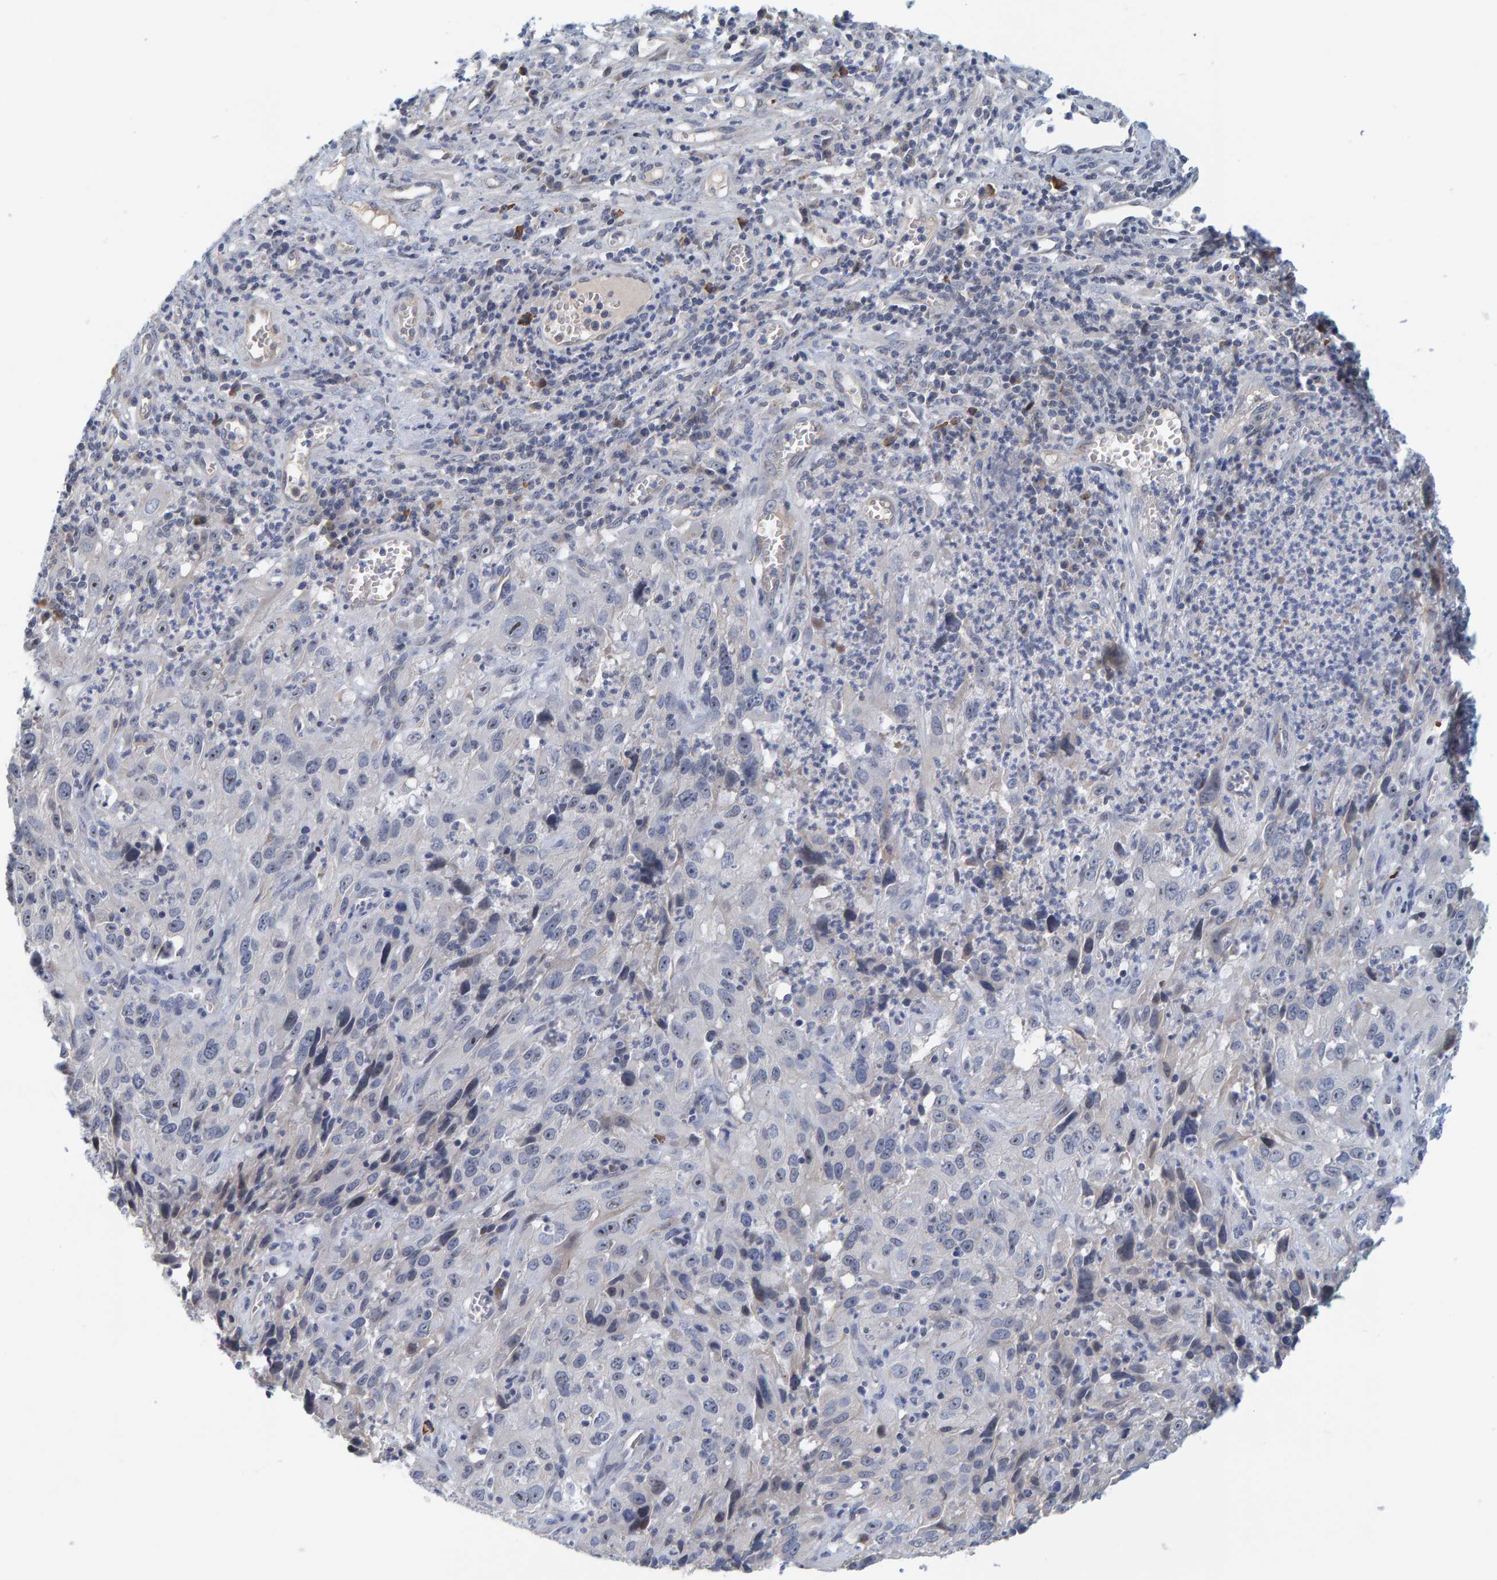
{"staining": {"intensity": "moderate", "quantity": "<25%", "location": "nuclear"}, "tissue": "cervical cancer", "cell_type": "Tumor cells", "image_type": "cancer", "snomed": [{"axis": "morphology", "description": "Squamous cell carcinoma, NOS"}, {"axis": "topography", "description": "Cervix"}], "caption": "Brown immunohistochemical staining in cervical cancer (squamous cell carcinoma) exhibits moderate nuclear staining in about <25% of tumor cells. The staining was performed using DAB (3,3'-diaminobenzidine) to visualize the protein expression in brown, while the nuclei were stained in blue with hematoxylin (Magnification: 20x).", "gene": "ZNF77", "patient": {"sex": "female", "age": 32}}